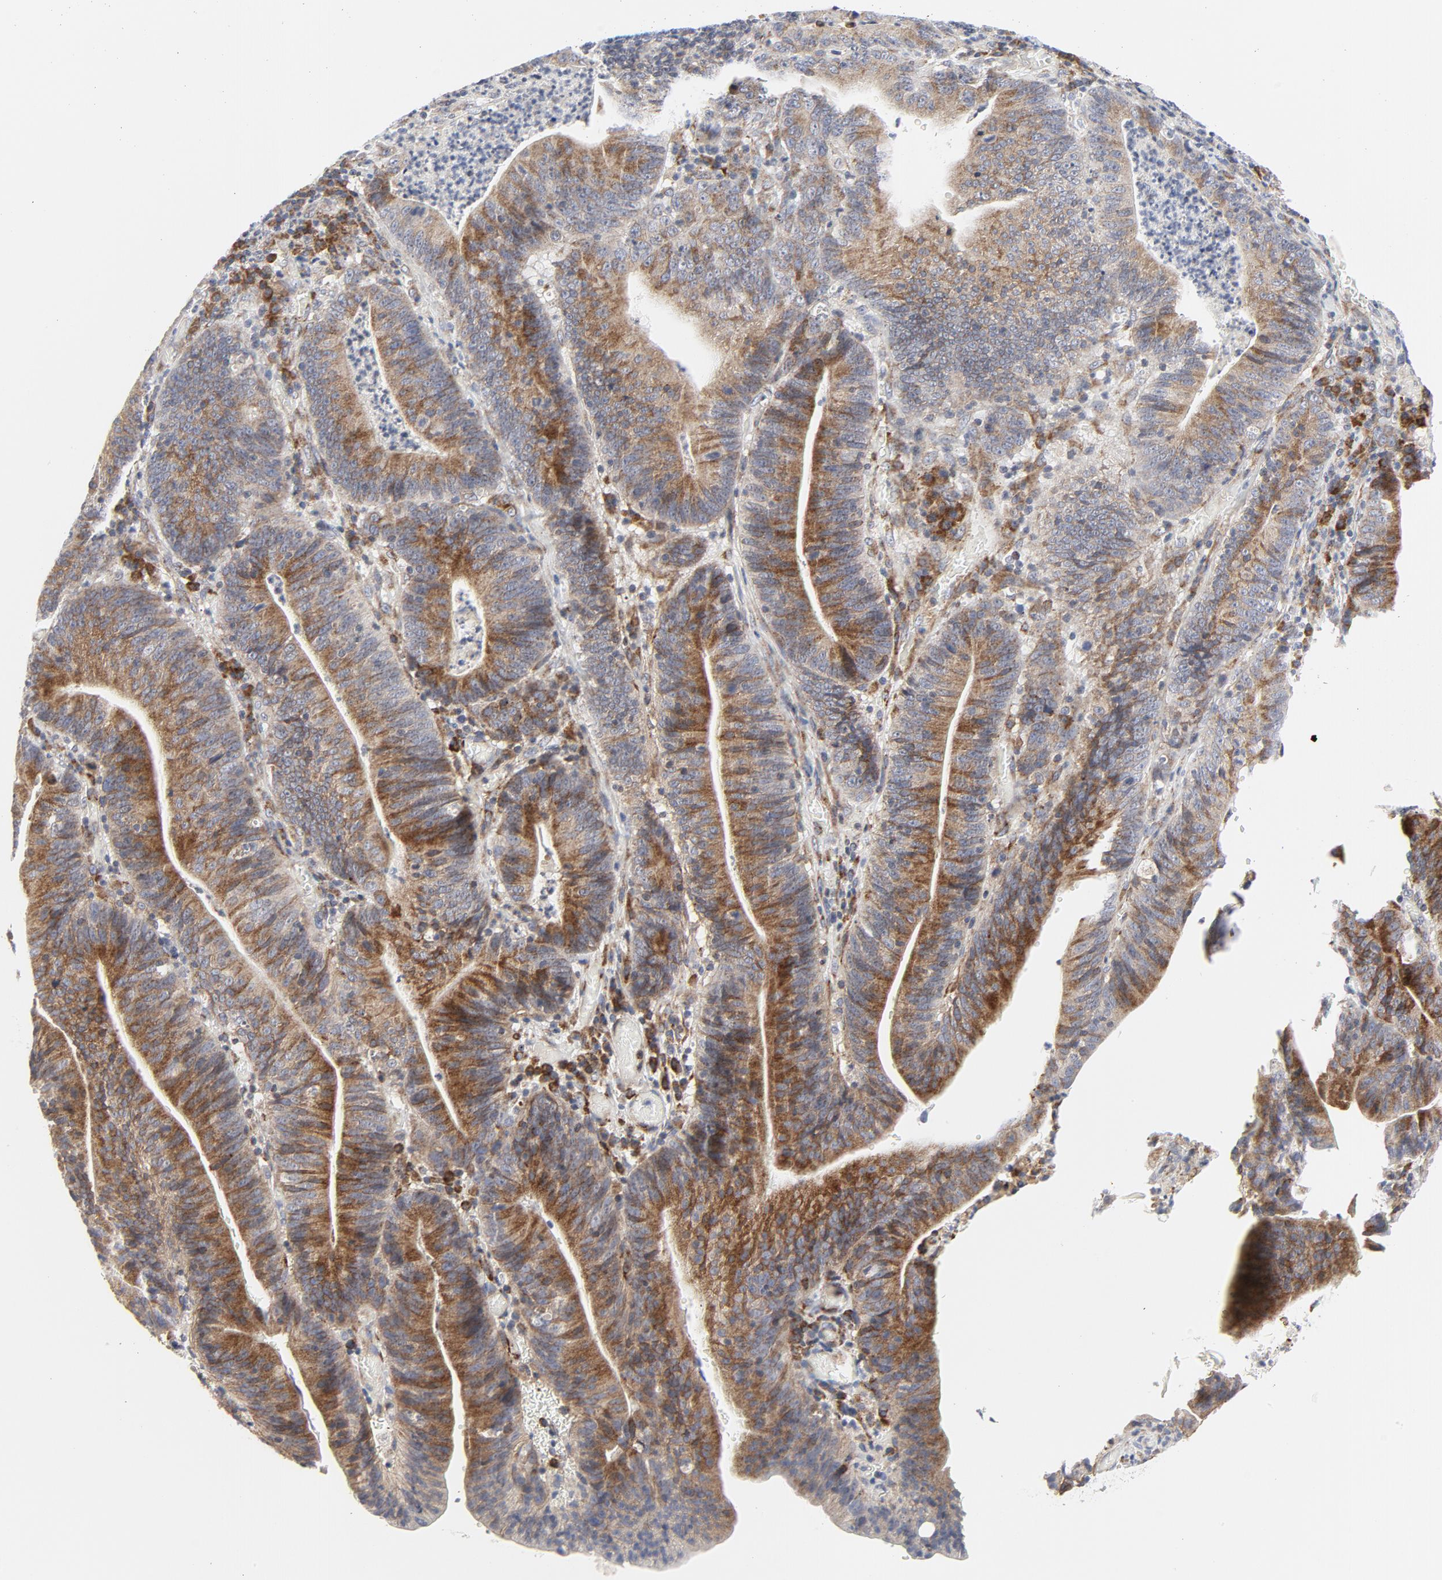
{"staining": {"intensity": "moderate", "quantity": ">75%", "location": "cytoplasmic/membranous"}, "tissue": "stomach cancer", "cell_type": "Tumor cells", "image_type": "cancer", "snomed": [{"axis": "morphology", "description": "Adenocarcinoma, NOS"}, {"axis": "topography", "description": "Stomach, lower"}], "caption": "Adenocarcinoma (stomach) stained for a protein exhibits moderate cytoplasmic/membranous positivity in tumor cells. (Brightfield microscopy of DAB IHC at high magnification).", "gene": "LRP6", "patient": {"sex": "female", "age": 86}}